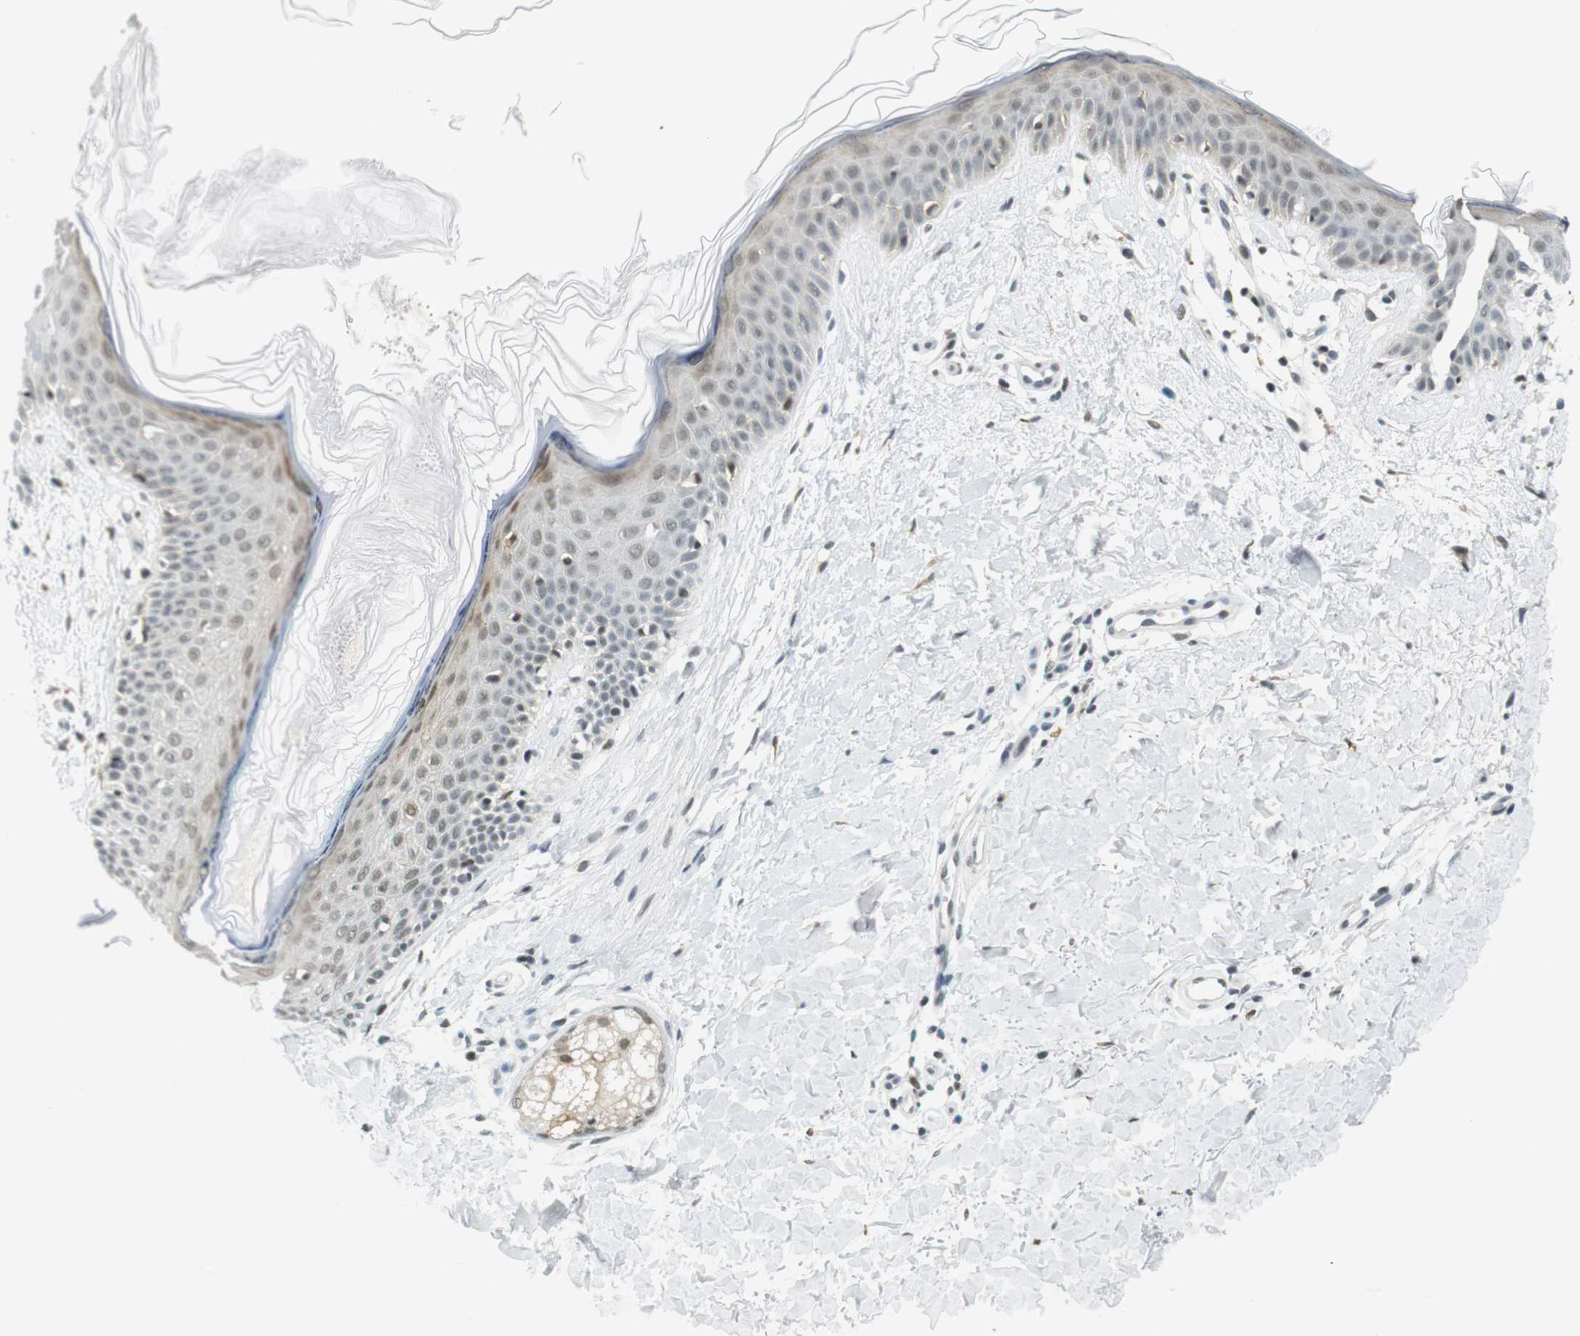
{"staining": {"intensity": "moderate", "quantity": "25%-75%", "location": "cytoplasmic/membranous"}, "tissue": "skin", "cell_type": "Fibroblasts", "image_type": "normal", "snomed": [{"axis": "morphology", "description": "Normal tissue, NOS"}, {"axis": "topography", "description": "Skin"}], "caption": "Unremarkable skin reveals moderate cytoplasmic/membranous expression in approximately 25%-75% of fibroblasts.", "gene": "RNF38", "patient": {"sex": "female", "age": 56}}